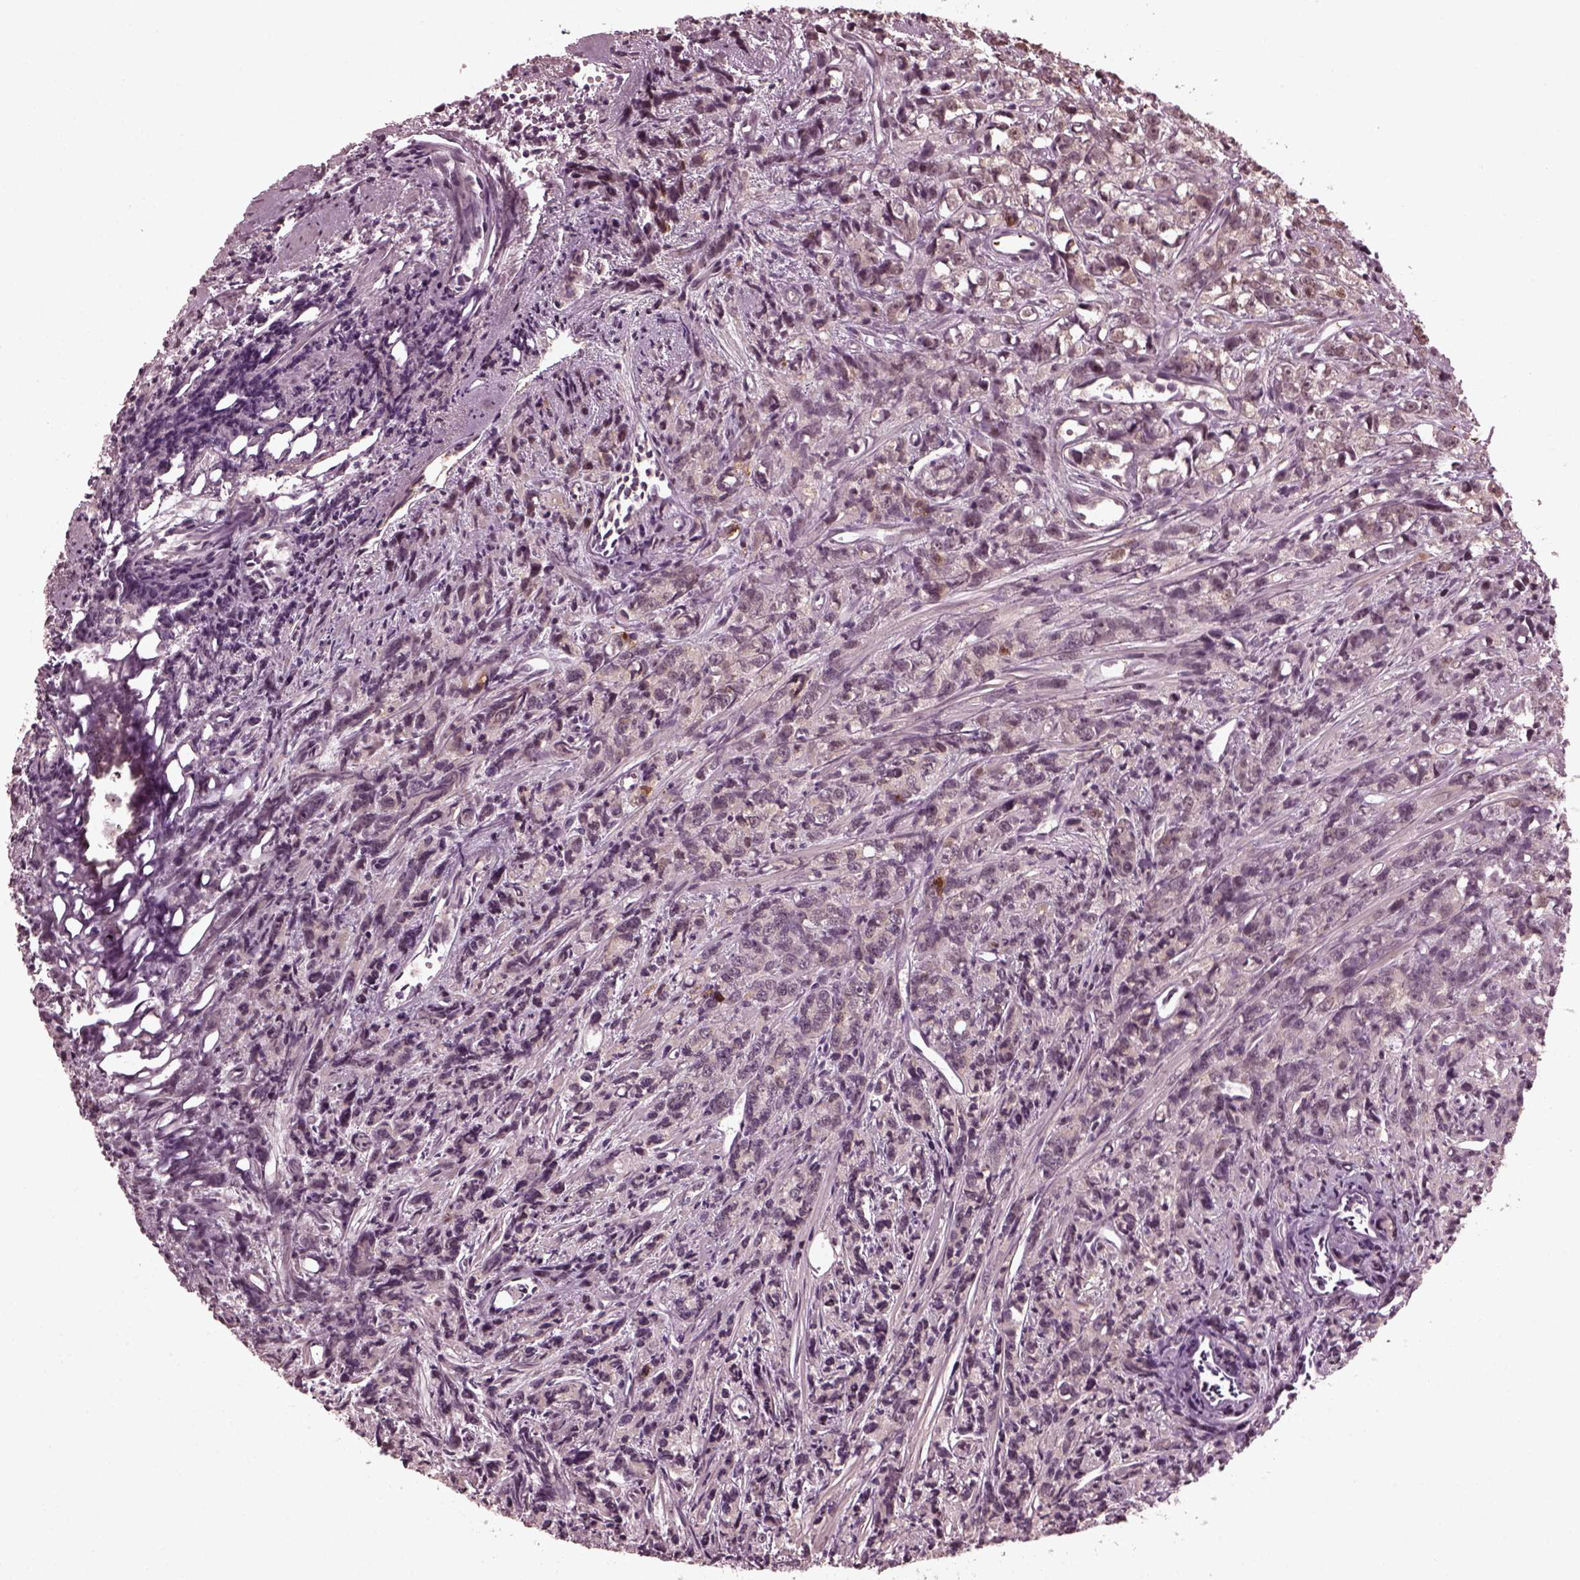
{"staining": {"intensity": "moderate", "quantity": "<25%", "location": "cytoplasmic/membranous,nuclear"}, "tissue": "prostate cancer", "cell_type": "Tumor cells", "image_type": "cancer", "snomed": [{"axis": "morphology", "description": "Adenocarcinoma, High grade"}, {"axis": "topography", "description": "Prostate"}], "caption": "Immunohistochemistry (IHC) histopathology image of neoplastic tissue: human prostate high-grade adenocarcinoma stained using immunohistochemistry reveals low levels of moderate protein expression localized specifically in the cytoplasmic/membranous and nuclear of tumor cells, appearing as a cytoplasmic/membranous and nuclear brown color.", "gene": "TRIB3", "patient": {"sex": "male", "age": 77}}